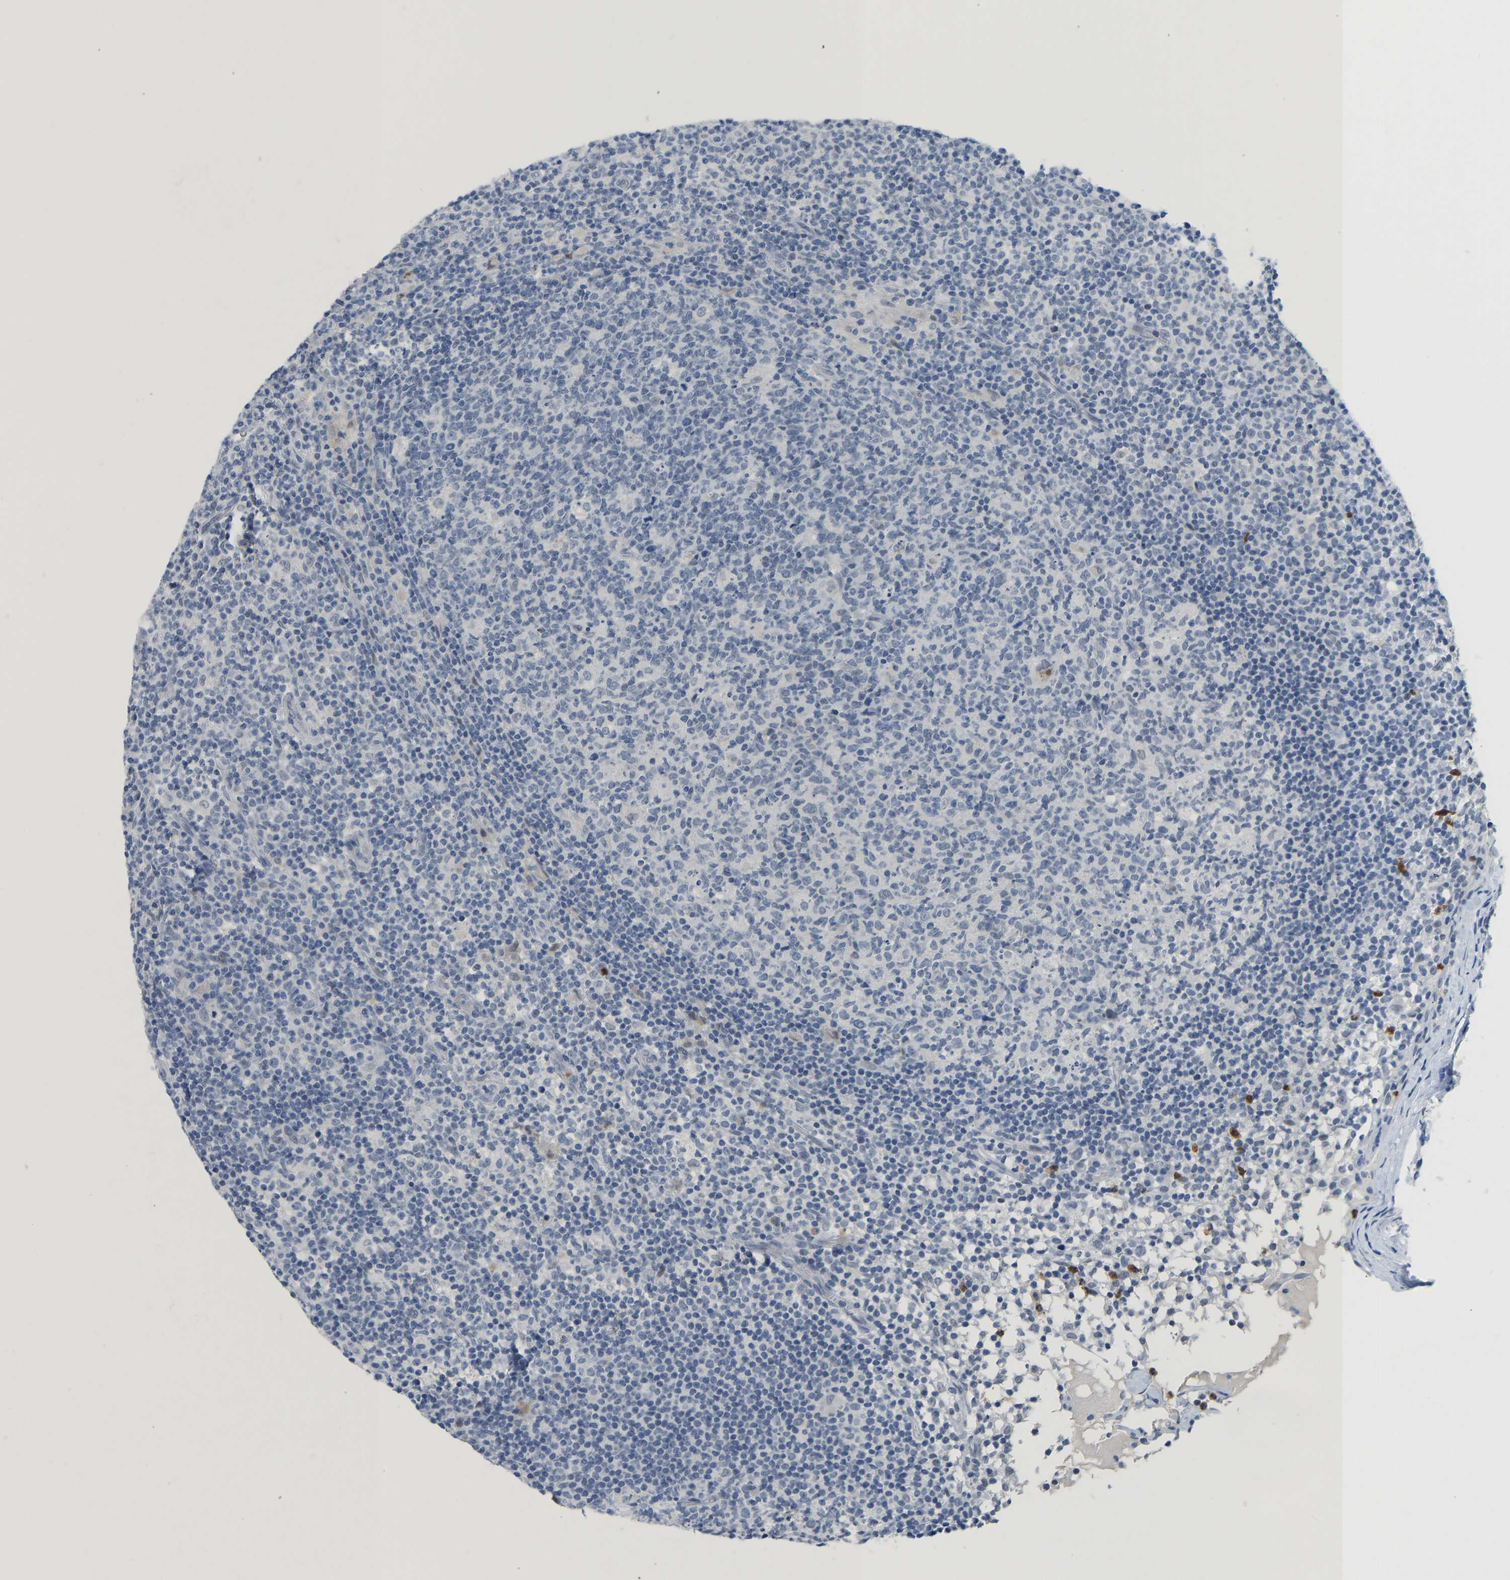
{"staining": {"intensity": "negative", "quantity": "none", "location": "none"}, "tissue": "lymph node", "cell_type": "Germinal center cells", "image_type": "normal", "snomed": [{"axis": "morphology", "description": "Normal tissue, NOS"}, {"axis": "morphology", "description": "Inflammation, NOS"}, {"axis": "topography", "description": "Lymph node"}], "caption": "DAB immunohistochemical staining of benign human lymph node exhibits no significant staining in germinal center cells.", "gene": "TXNDC2", "patient": {"sex": "male", "age": 55}}